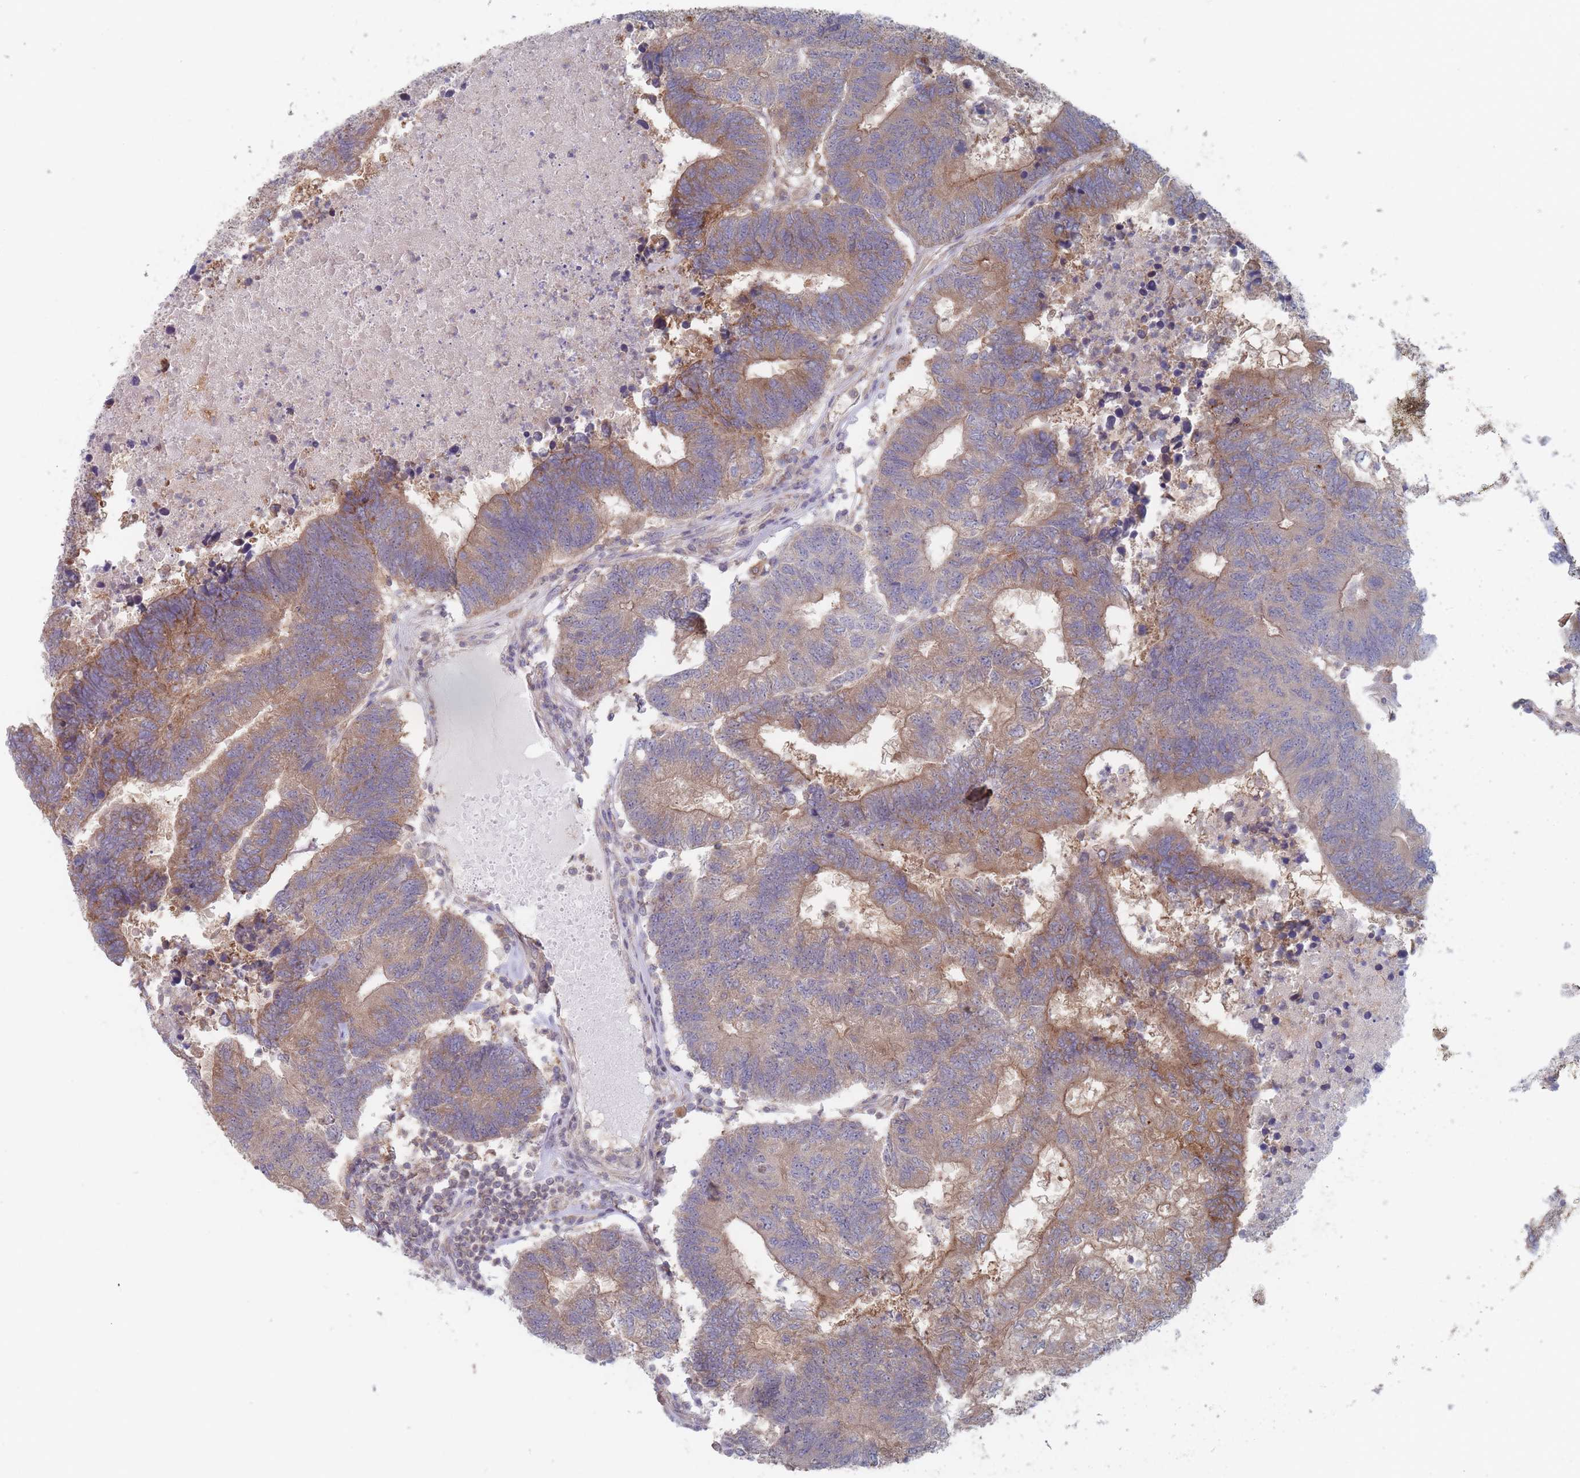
{"staining": {"intensity": "moderate", "quantity": "25%-75%", "location": "cytoplasmic/membranous"}, "tissue": "colorectal cancer", "cell_type": "Tumor cells", "image_type": "cancer", "snomed": [{"axis": "morphology", "description": "Adenocarcinoma, NOS"}, {"axis": "topography", "description": "Colon"}], "caption": "Immunohistochemistry image of colorectal cancer (adenocarcinoma) stained for a protein (brown), which exhibits medium levels of moderate cytoplasmic/membranous staining in approximately 25%-75% of tumor cells.", "gene": "EFCC1", "patient": {"sex": "female", "age": 48}}